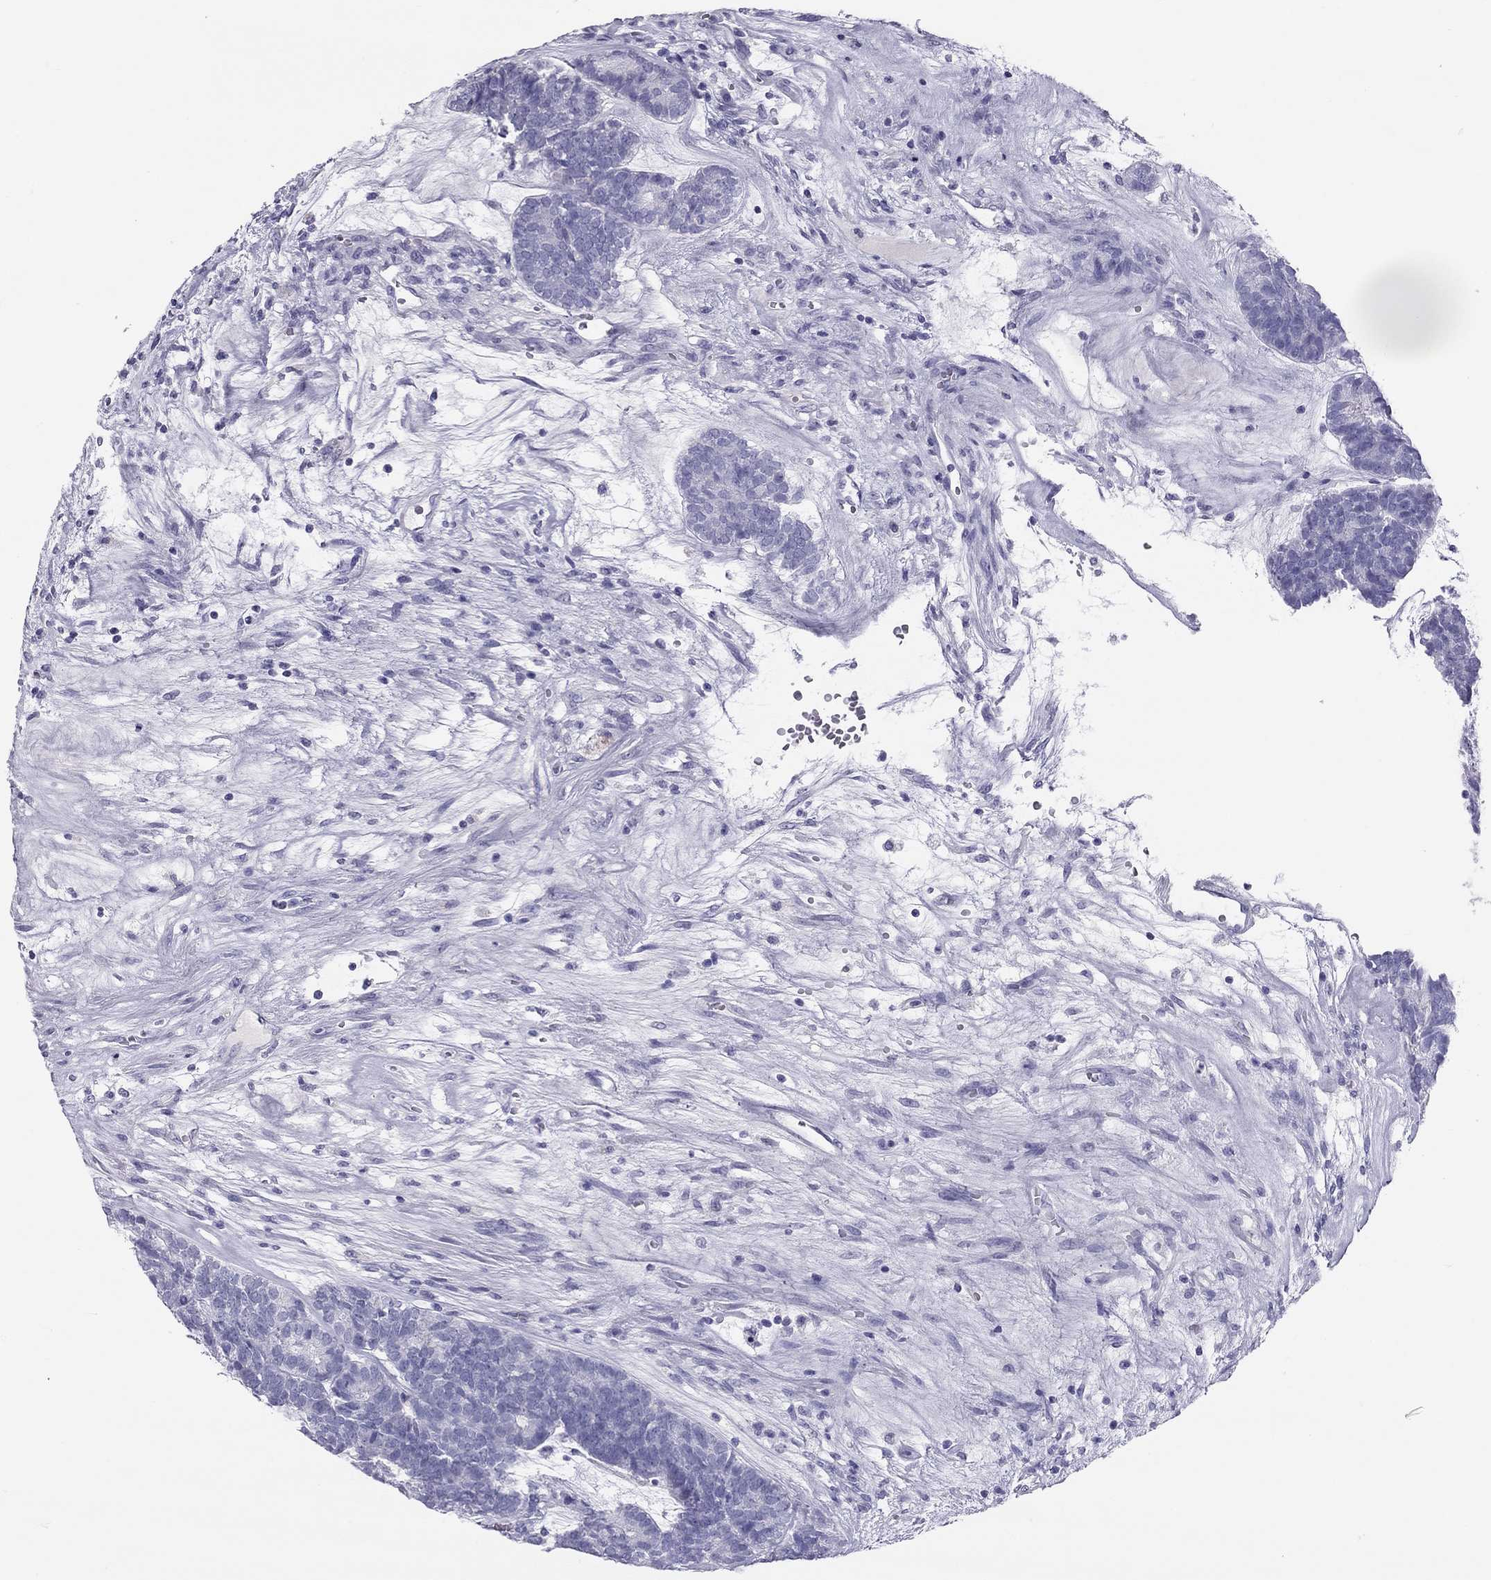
{"staining": {"intensity": "negative", "quantity": "none", "location": "none"}, "tissue": "head and neck cancer", "cell_type": "Tumor cells", "image_type": "cancer", "snomed": [{"axis": "morphology", "description": "Adenocarcinoma, NOS"}, {"axis": "topography", "description": "Head-Neck"}], "caption": "Tumor cells are negative for brown protein staining in head and neck cancer (adenocarcinoma).", "gene": "KLRG1", "patient": {"sex": "female", "age": 81}}